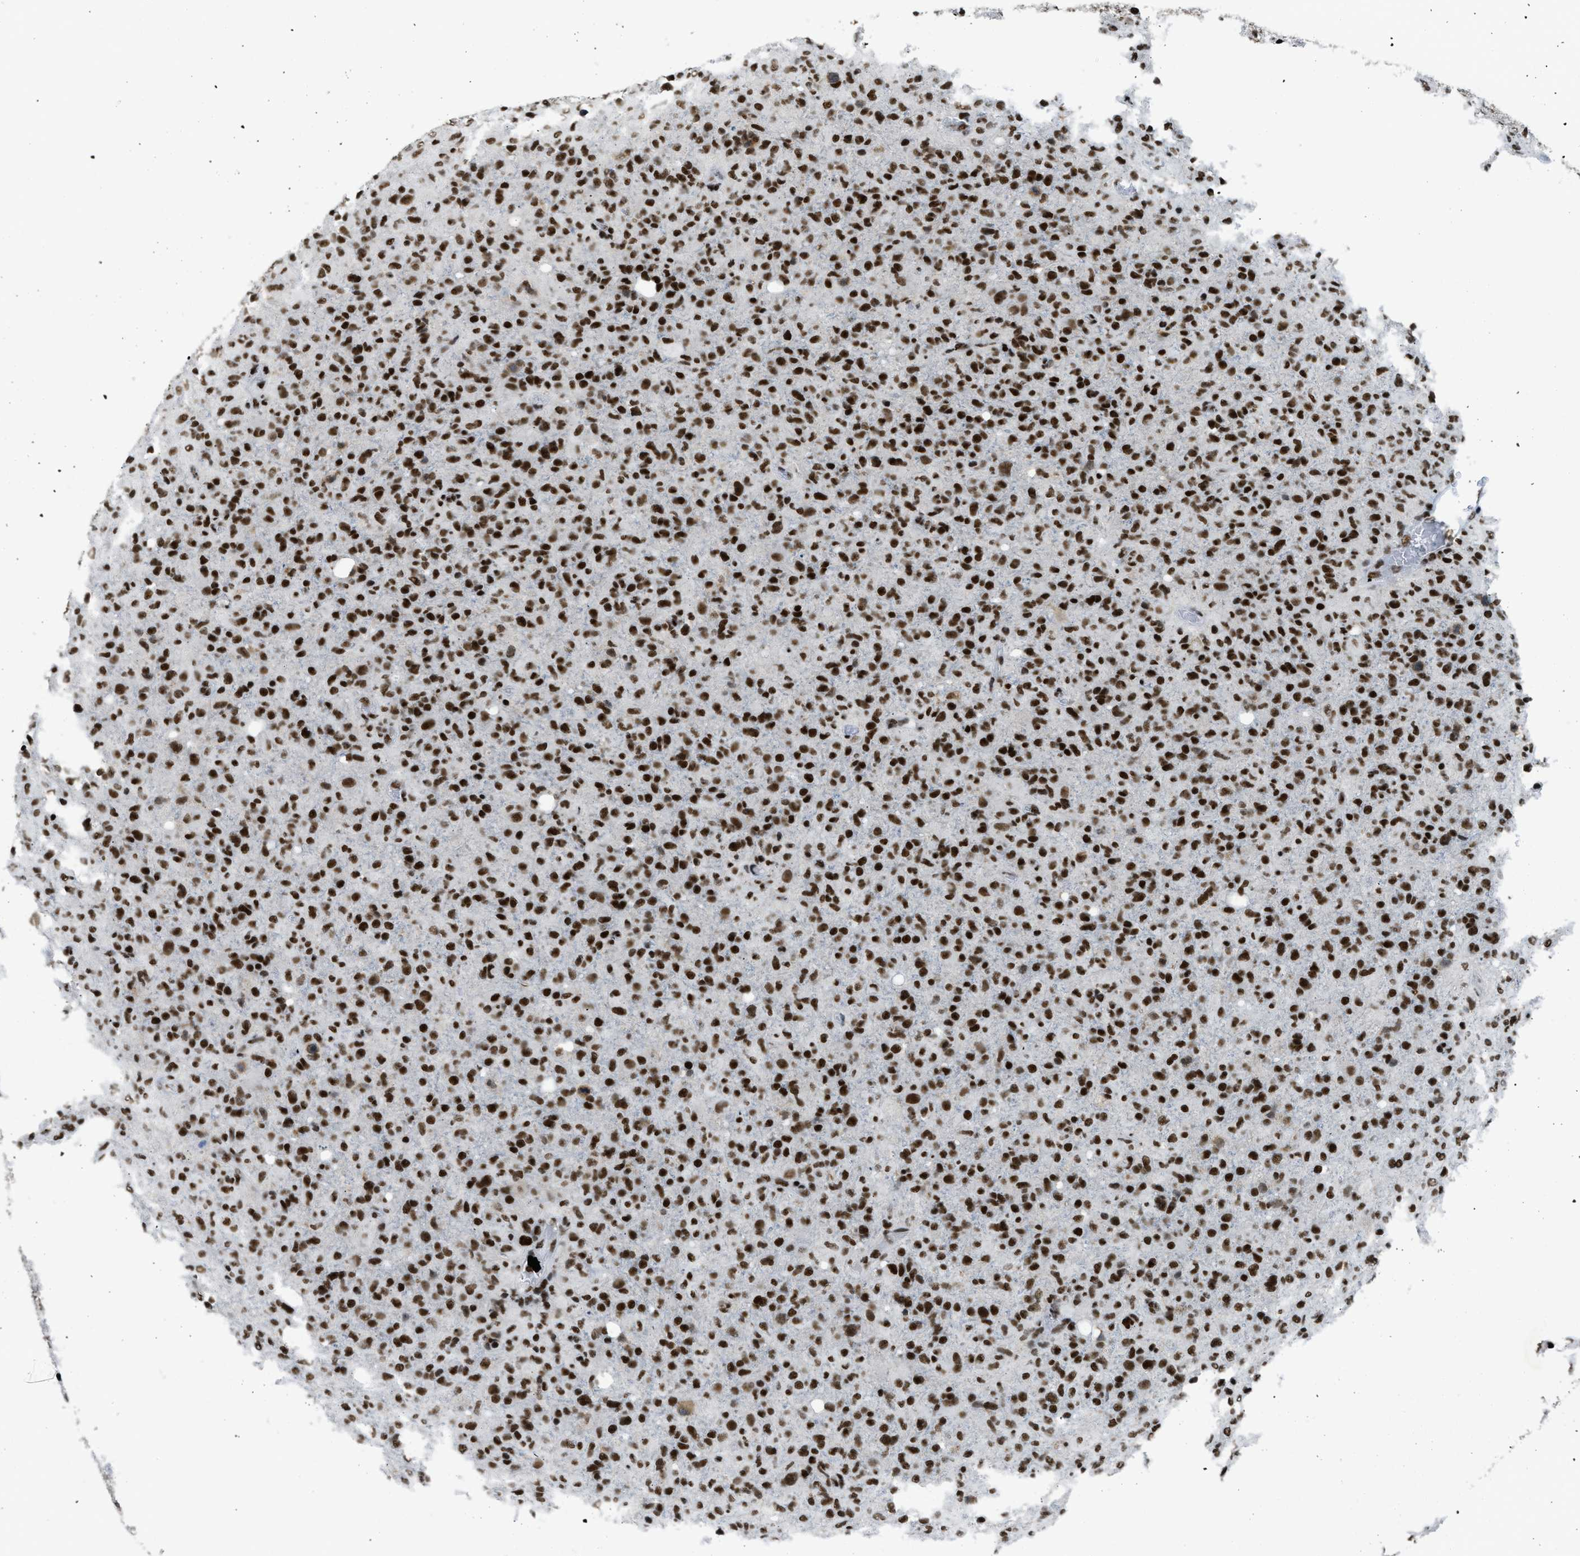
{"staining": {"intensity": "strong", "quantity": ">75%", "location": "nuclear"}, "tissue": "glioma", "cell_type": "Tumor cells", "image_type": "cancer", "snomed": [{"axis": "morphology", "description": "Glioma, malignant, High grade"}, {"axis": "topography", "description": "Brain"}], "caption": "Human glioma stained for a protein (brown) shows strong nuclear positive staining in about >75% of tumor cells.", "gene": "SCAF4", "patient": {"sex": "female", "age": 57}}